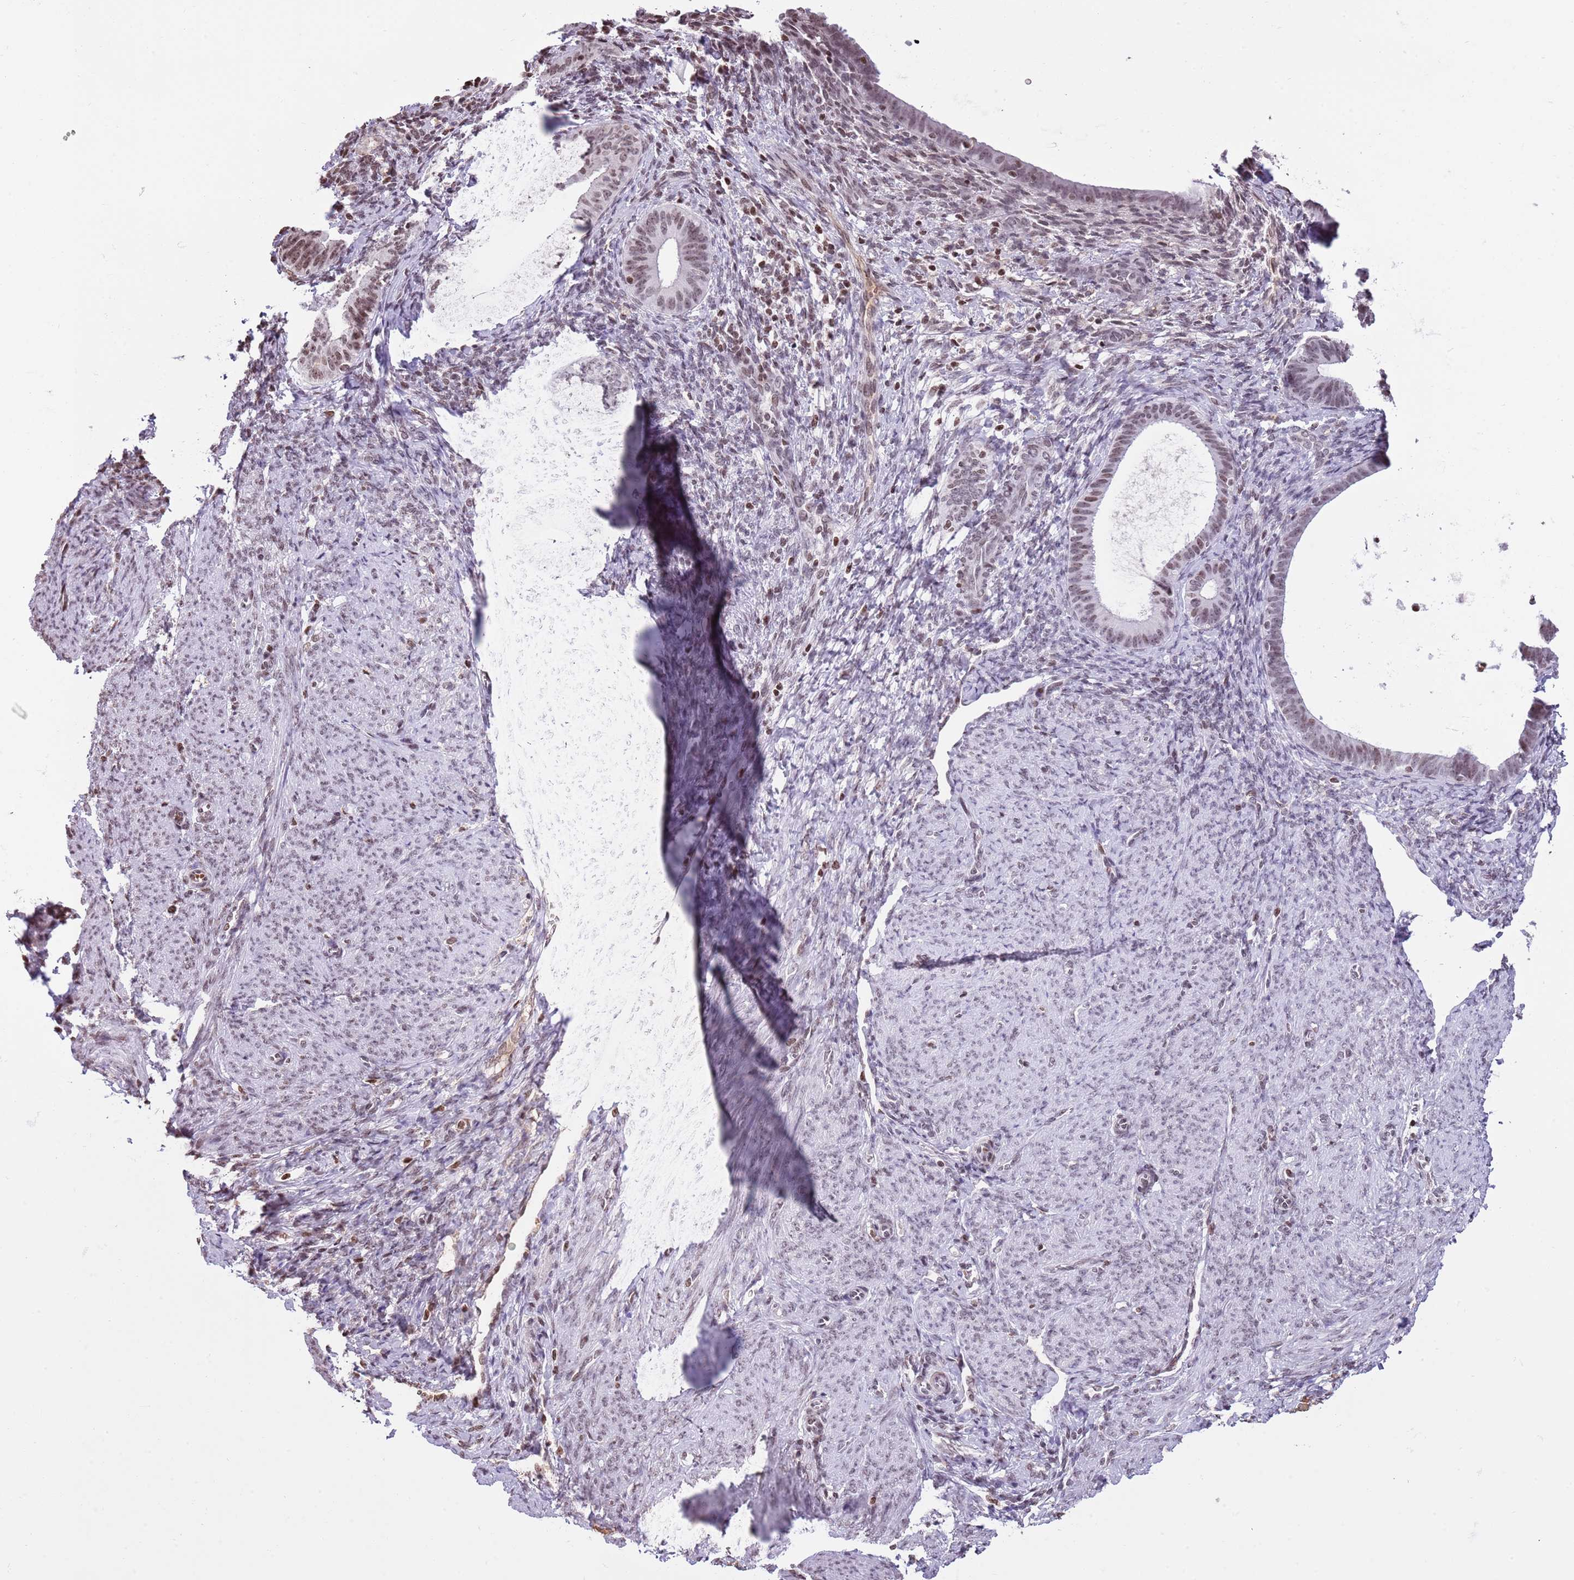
{"staining": {"intensity": "weak", "quantity": "<25%", "location": "nuclear"}, "tissue": "endometrium", "cell_type": "Cells in endometrial stroma", "image_type": "normal", "snomed": [{"axis": "morphology", "description": "Normal tissue, NOS"}, {"axis": "topography", "description": "Endometrium"}], "caption": "Immunohistochemistry micrograph of normal endometrium stained for a protein (brown), which reveals no staining in cells in endometrial stroma. (DAB immunohistochemistry visualized using brightfield microscopy, high magnification).", "gene": "KPNA3", "patient": {"sex": "female", "age": 65}}